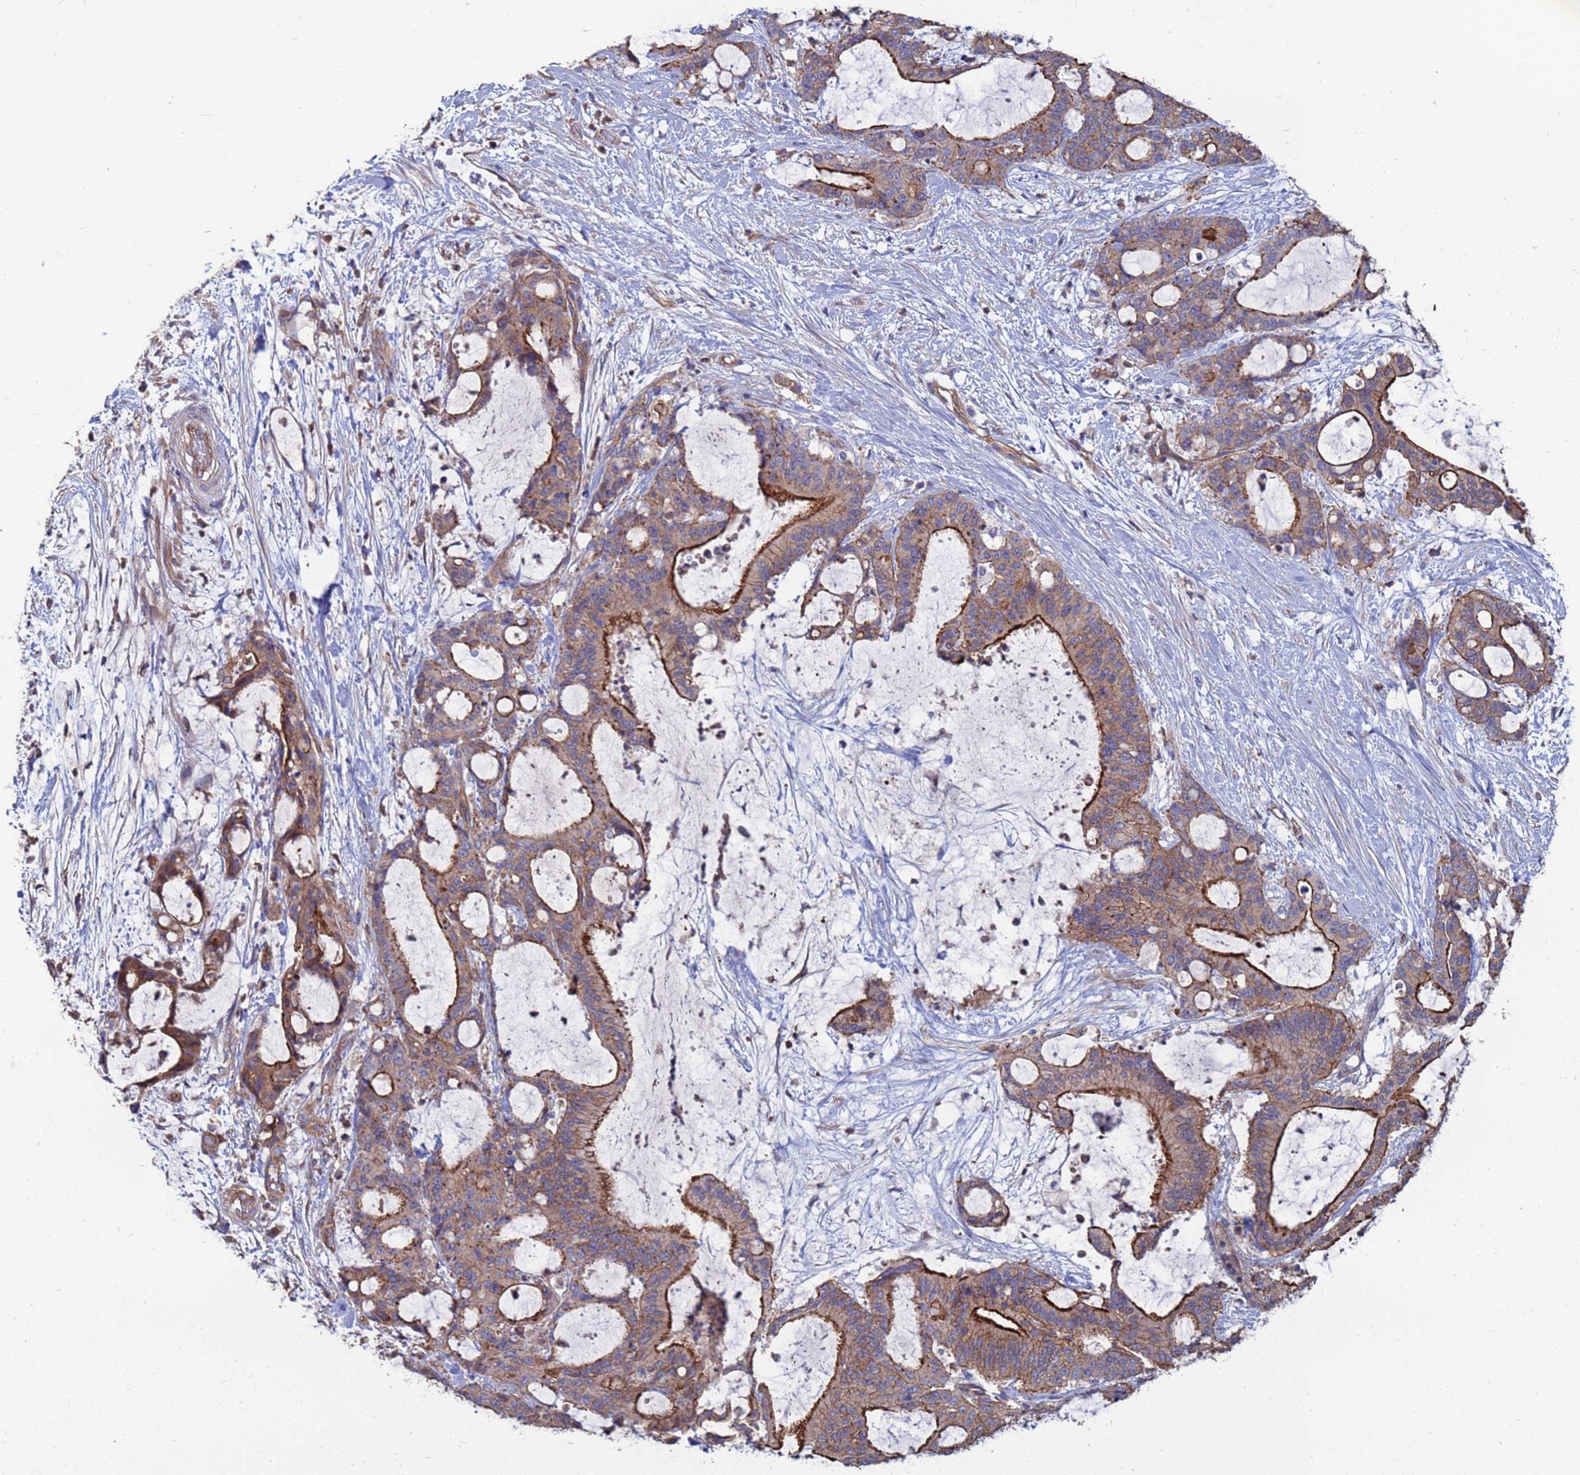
{"staining": {"intensity": "strong", "quantity": "25%-75%", "location": "cytoplasmic/membranous"}, "tissue": "liver cancer", "cell_type": "Tumor cells", "image_type": "cancer", "snomed": [{"axis": "morphology", "description": "Normal tissue, NOS"}, {"axis": "morphology", "description": "Cholangiocarcinoma"}, {"axis": "topography", "description": "Liver"}, {"axis": "topography", "description": "Peripheral nerve tissue"}], "caption": "Tumor cells exhibit strong cytoplasmic/membranous staining in approximately 25%-75% of cells in liver cancer. Using DAB (3,3'-diaminobenzidine) (brown) and hematoxylin (blue) stains, captured at high magnification using brightfield microscopy.", "gene": "NDUFAF6", "patient": {"sex": "female", "age": 73}}